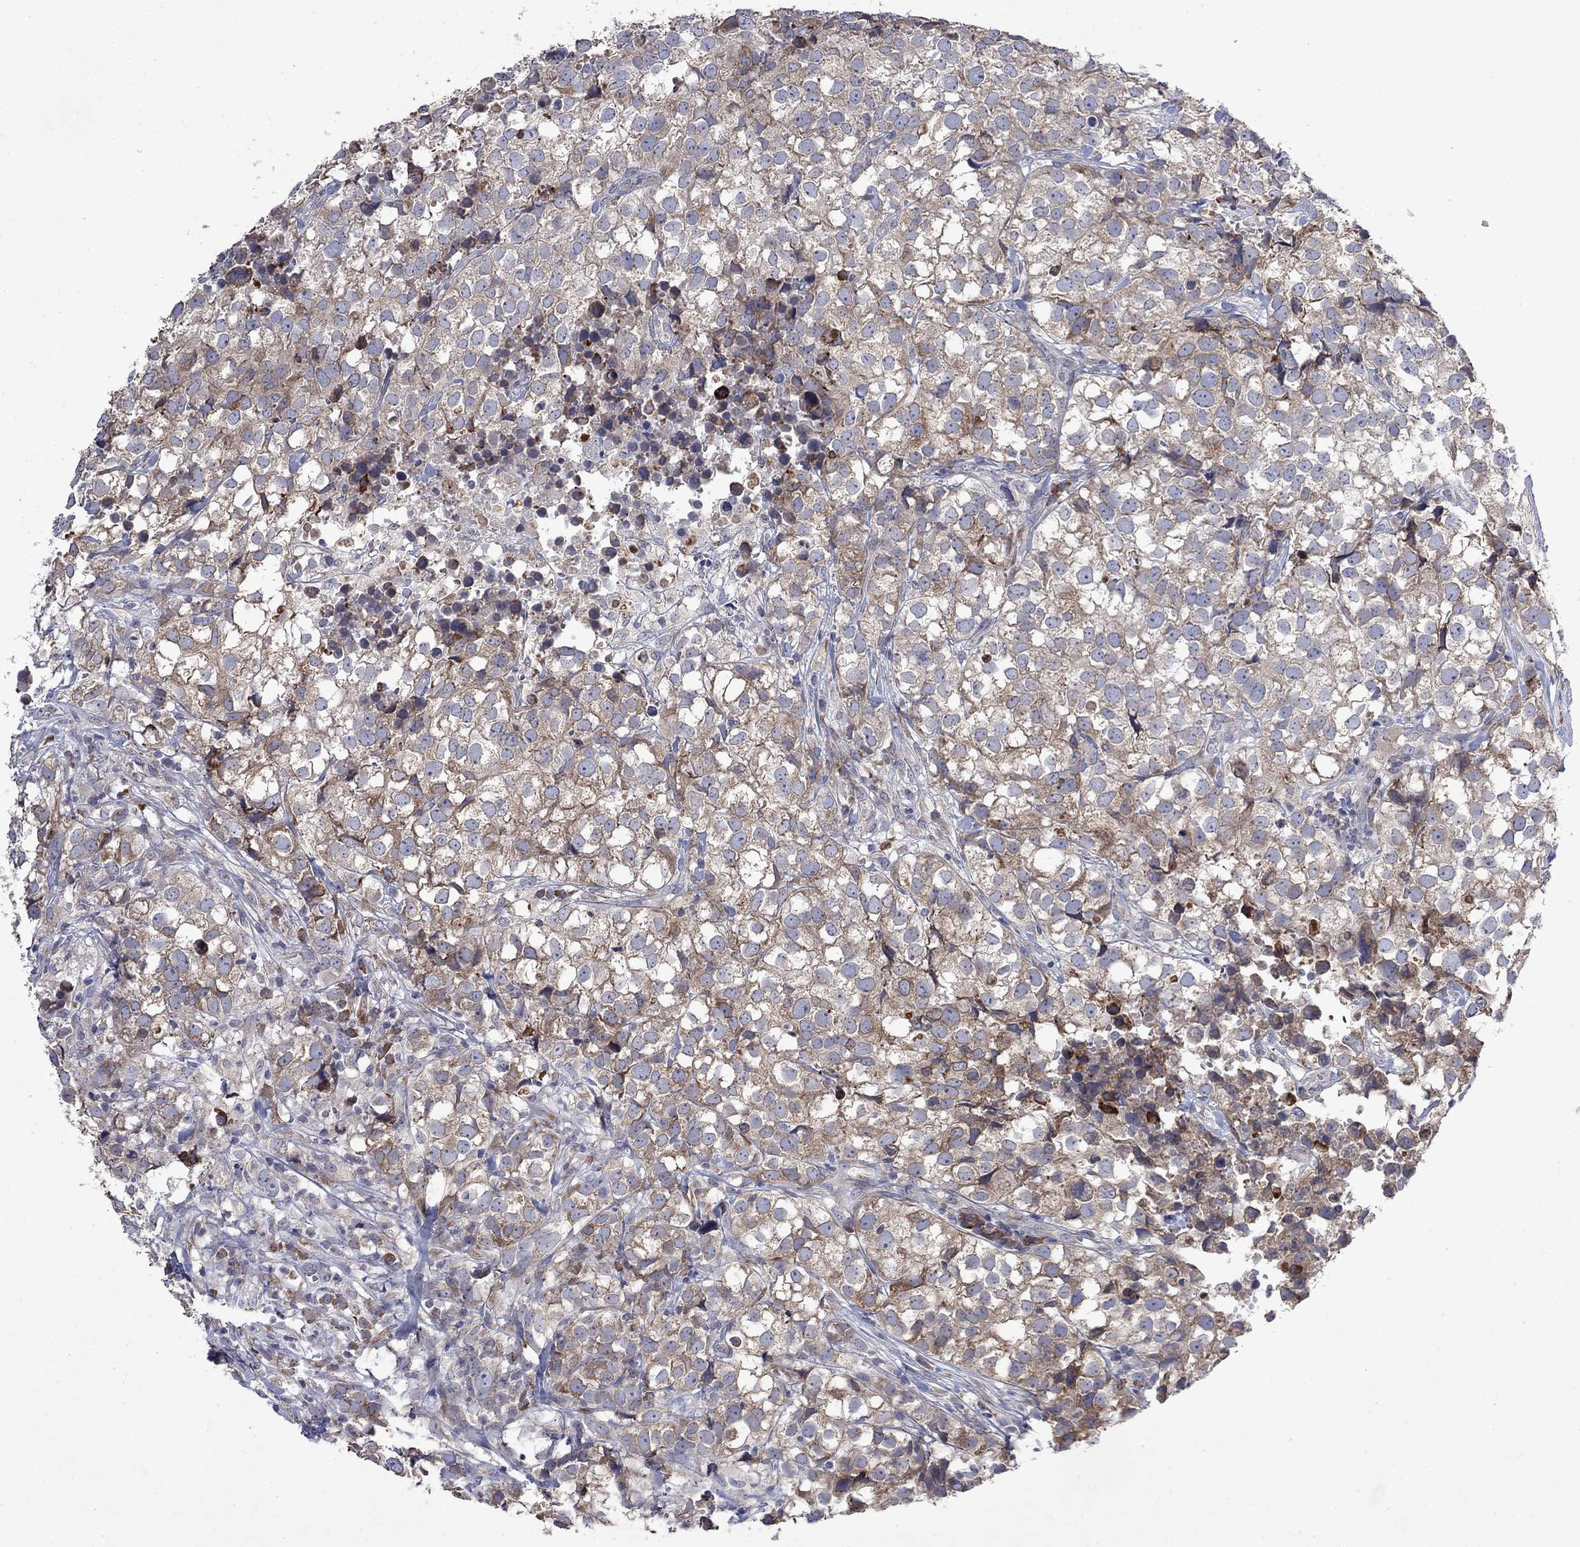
{"staining": {"intensity": "moderate", "quantity": "25%-75%", "location": "cytoplasmic/membranous"}, "tissue": "breast cancer", "cell_type": "Tumor cells", "image_type": "cancer", "snomed": [{"axis": "morphology", "description": "Duct carcinoma"}, {"axis": "topography", "description": "Breast"}], "caption": "Immunohistochemical staining of breast infiltrating ductal carcinoma displays medium levels of moderate cytoplasmic/membranous protein positivity in about 25%-75% of tumor cells.", "gene": "TMEM97", "patient": {"sex": "female", "age": 30}}